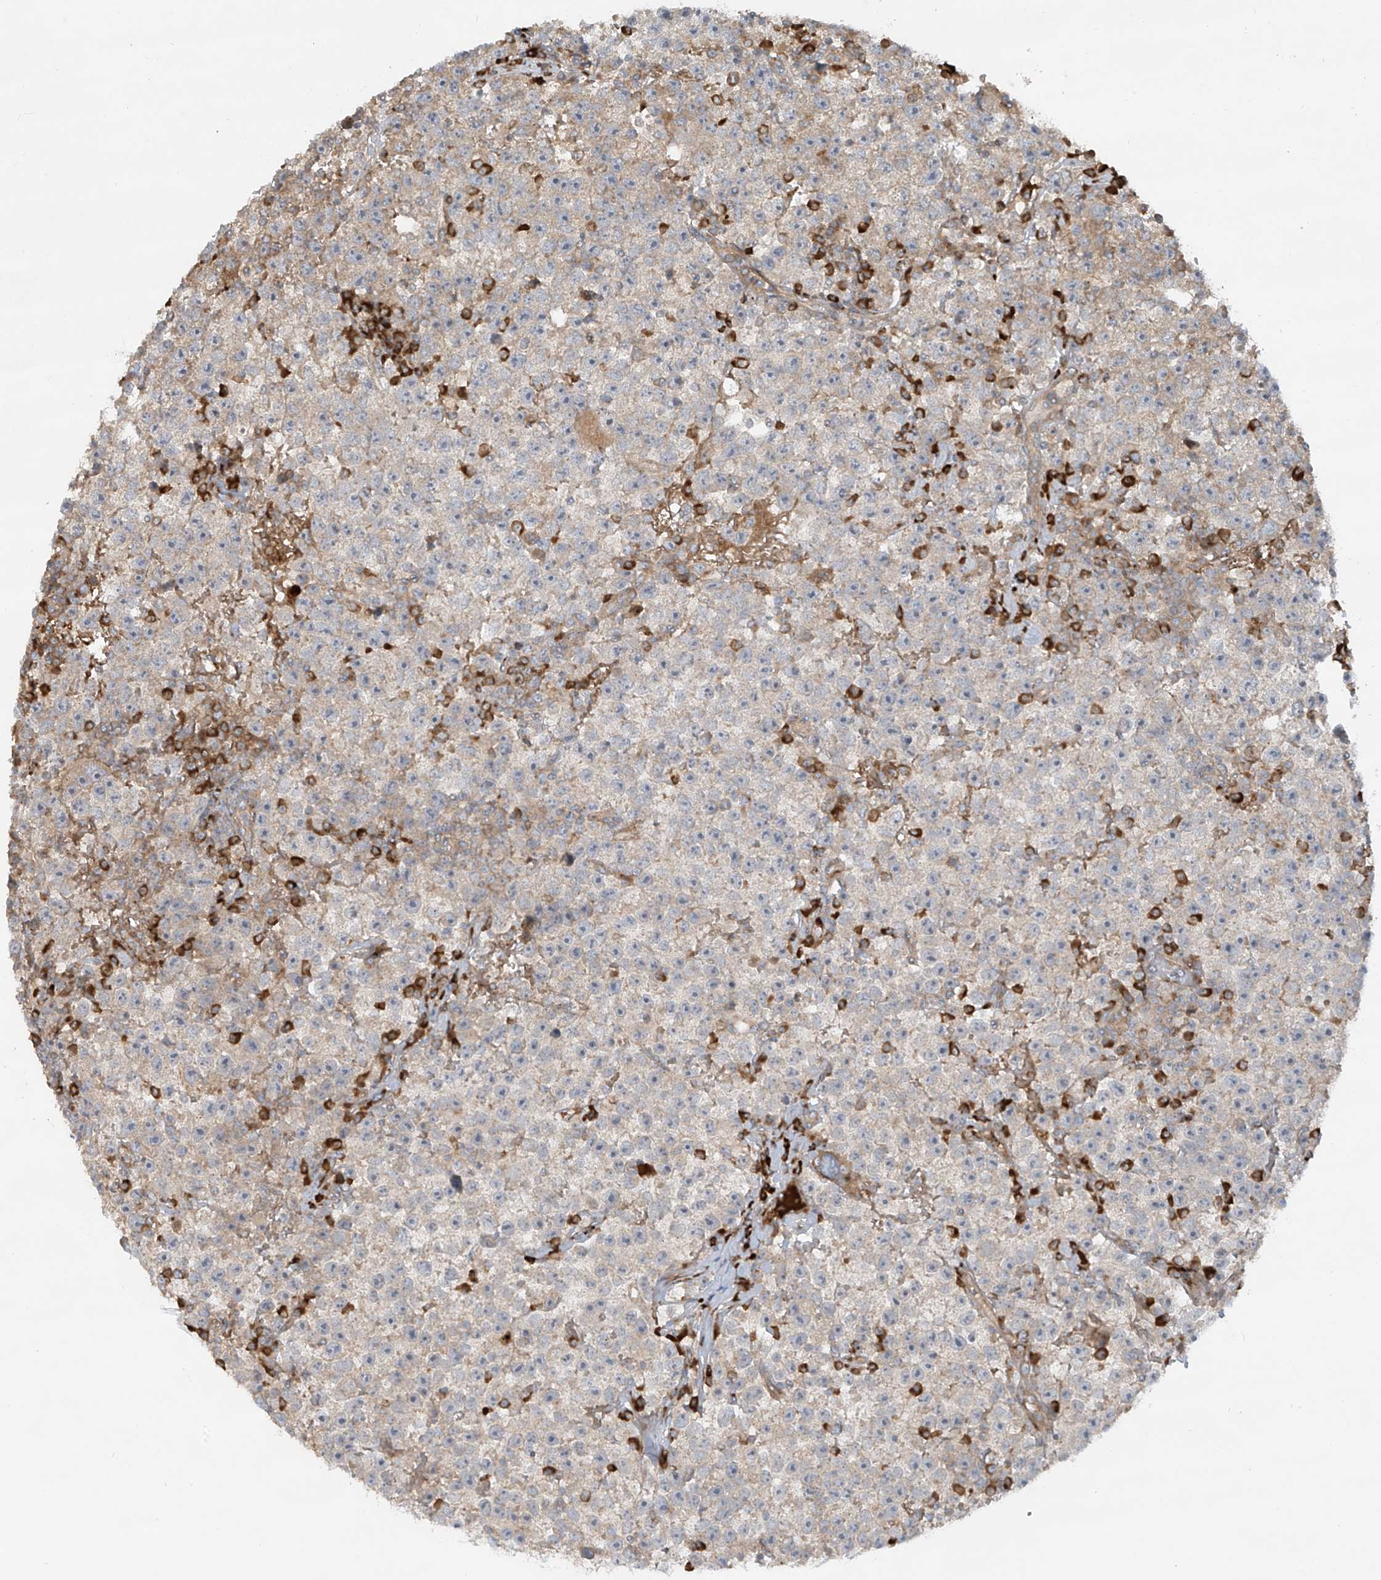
{"staining": {"intensity": "weak", "quantity": "<25%", "location": "cytoplasmic/membranous"}, "tissue": "testis cancer", "cell_type": "Tumor cells", "image_type": "cancer", "snomed": [{"axis": "morphology", "description": "Seminoma, NOS"}, {"axis": "topography", "description": "Testis"}], "caption": "High magnification brightfield microscopy of testis seminoma stained with DAB (brown) and counterstained with hematoxylin (blue): tumor cells show no significant expression.", "gene": "DDIT4", "patient": {"sex": "male", "age": 22}}